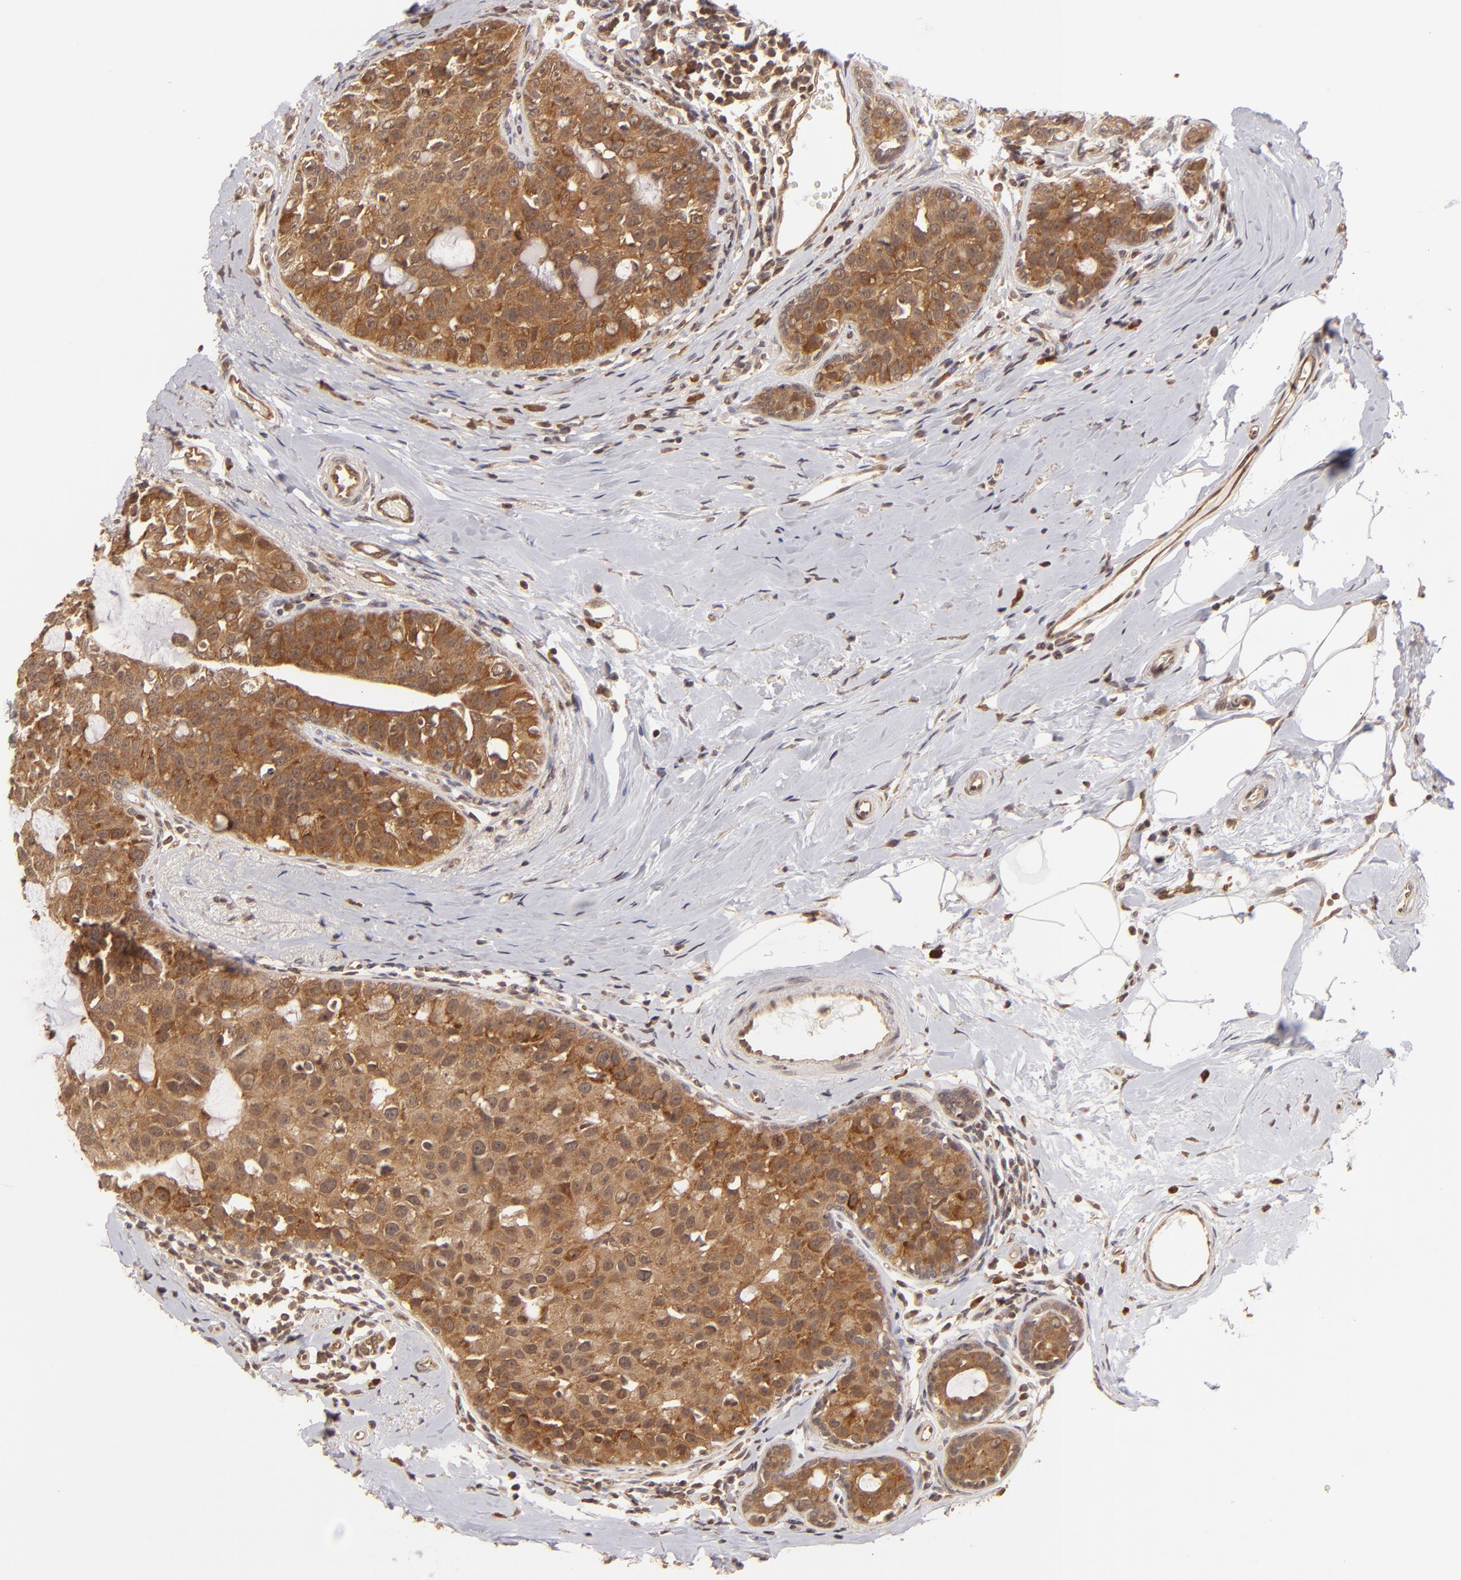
{"staining": {"intensity": "moderate", "quantity": ">75%", "location": "cytoplasmic/membranous"}, "tissue": "breast cancer", "cell_type": "Tumor cells", "image_type": "cancer", "snomed": [{"axis": "morphology", "description": "Normal tissue, NOS"}, {"axis": "morphology", "description": "Duct carcinoma"}, {"axis": "topography", "description": "Breast"}], "caption": "A brown stain shows moderate cytoplasmic/membranous staining of a protein in human breast infiltrating ductal carcinoma tumor cells.", "gene": "MAPK3", "patient": {"sex": "female", "age": 50}}